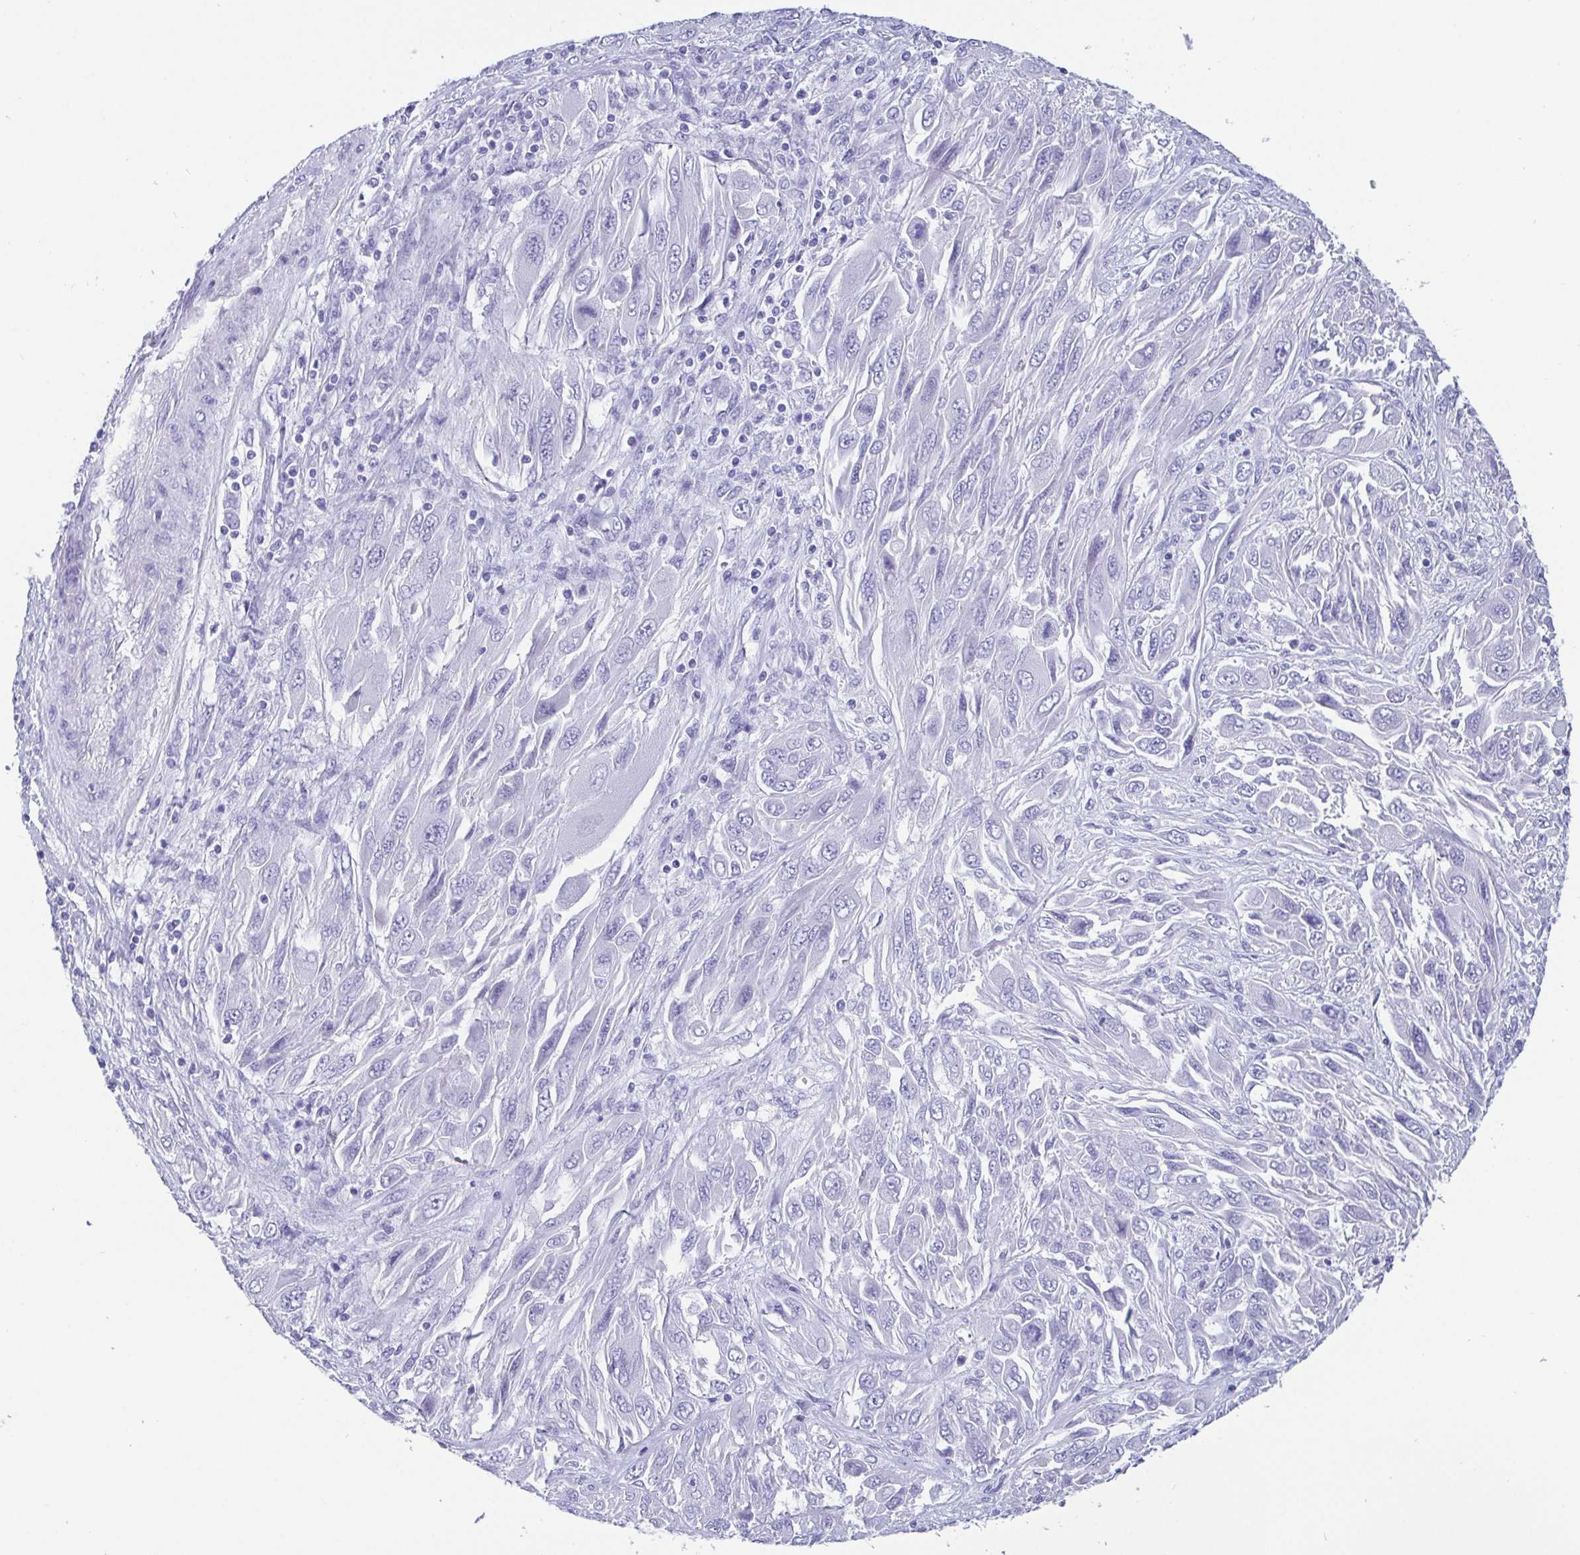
{"staining": {"intensity": "negative", "quantity": "none", "location": "none"}, "tissue": "melanoma", "cell_type": "Tumor cells", "image_type": "cancer", "snomed": [{"axis": "morphology", "description": "Malignant melanoma, NOS"}, {"axis": "topography", "description": "Skin"}], "caption": "A high-resolution micrograph shows IHC staining of malignant melanoma, which shows no significant expression in tumor cells.", "gene": "SCGN", "patient": {"sex": "female", "age": 91}}